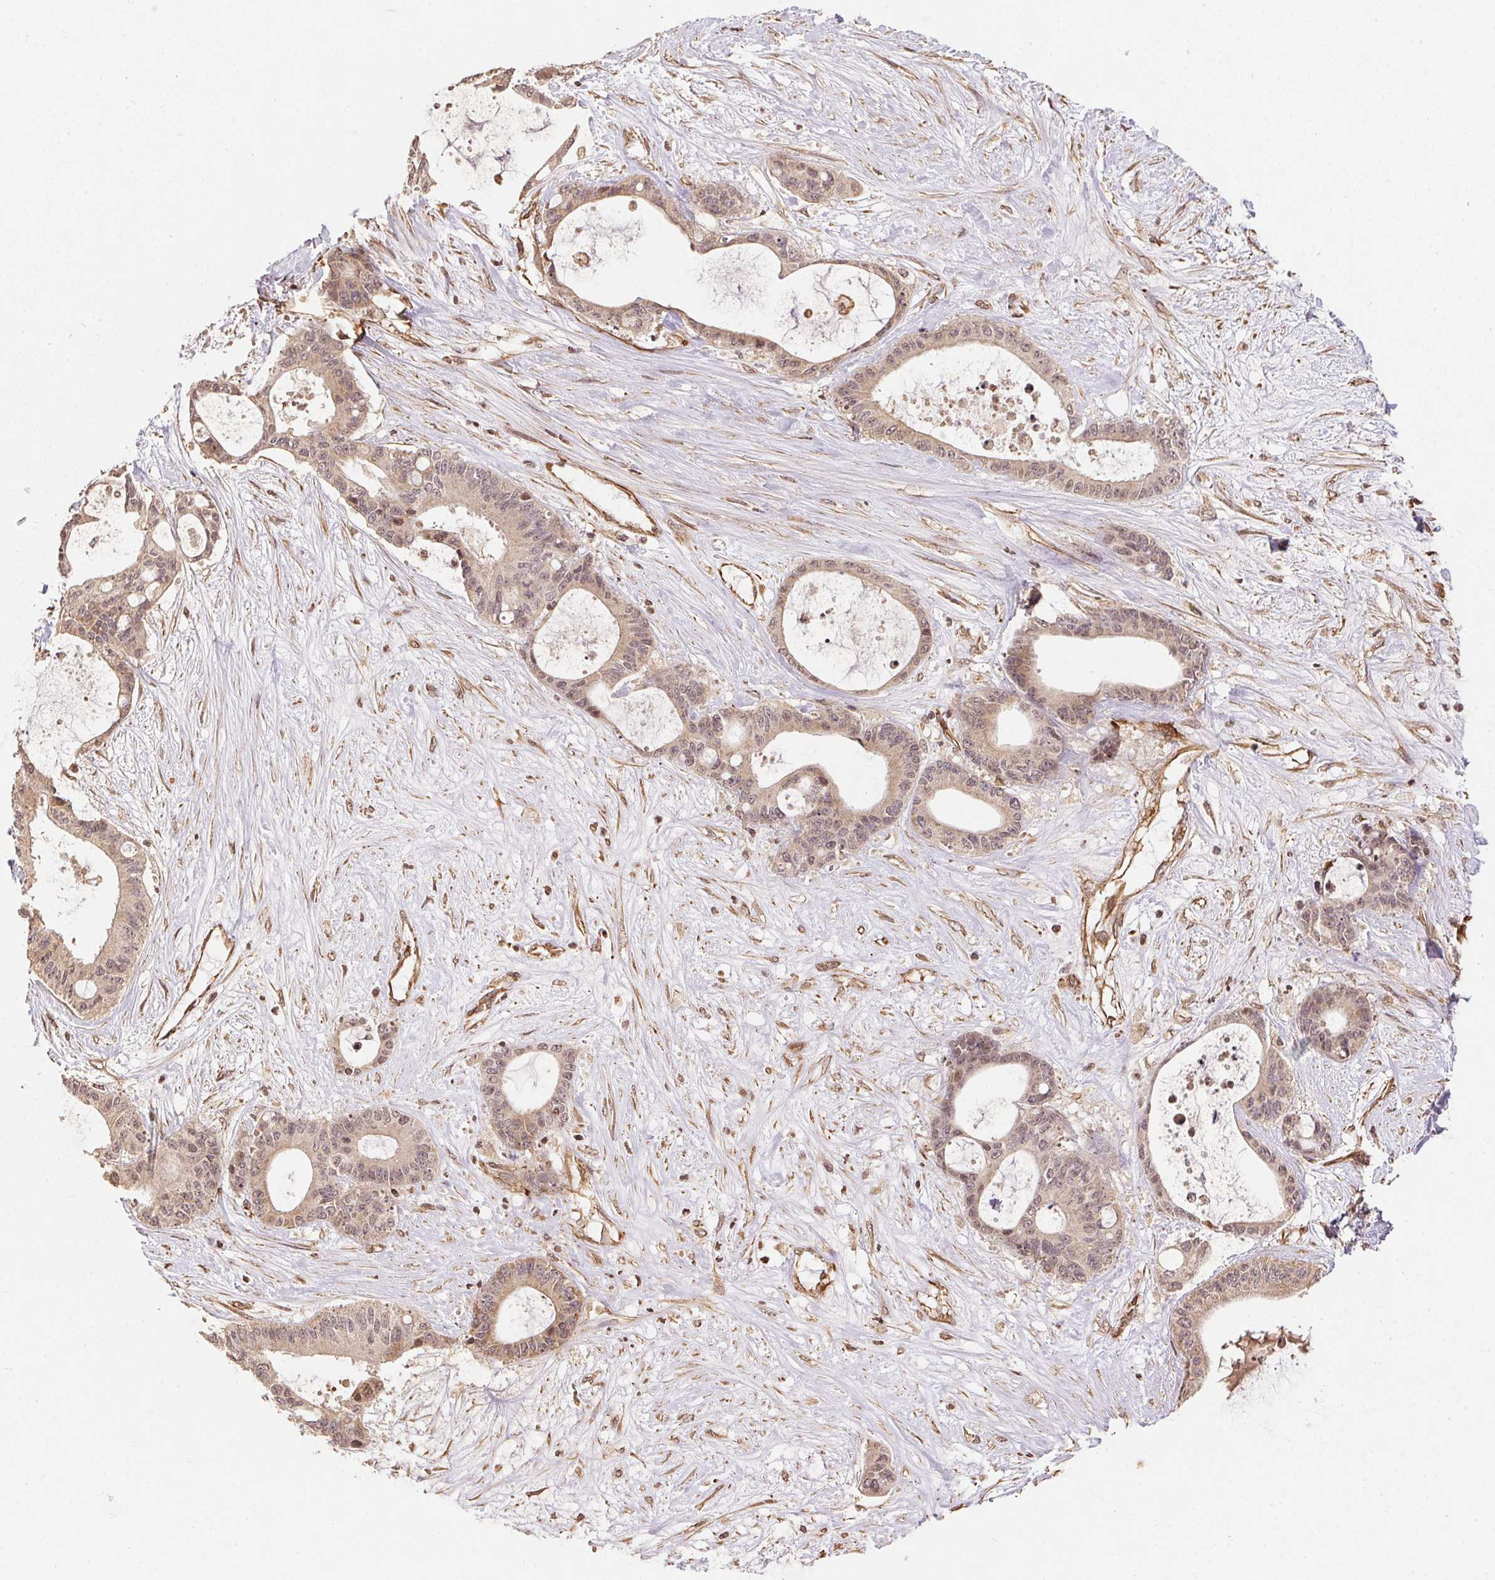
{"staining": {"intensity": "weak", "quantity": ">75%", "location": "cytoplasmic/membranous"}, "tissue": "liver cancer", "cell_type": "Tumor cells", "image_type": "cancer", "snomed": [{"axis": "morphology", "description": "Normal tissue, NOS"}, {"axis": "morphology", "description": "Cholangiocarcinoma"}, {"axis": "topography", "description": "Liver"}, {"axis": "topography", "description": "Peripheral nerve tissue"}], "caption": "A high-resolution histopathology image shows immunohistochemistry (IHC) staining of liver cholangiocarcinoma, which shows weak cytoplasmic/membranous positivity in approximately >75% of tumor cells. (DAB (3,3'-diaminobenzidine) = brown stain, brightfield microscopy at high magnification).", "gene": "SPRED2", "patient": {"sex": "female", "age": 73}}